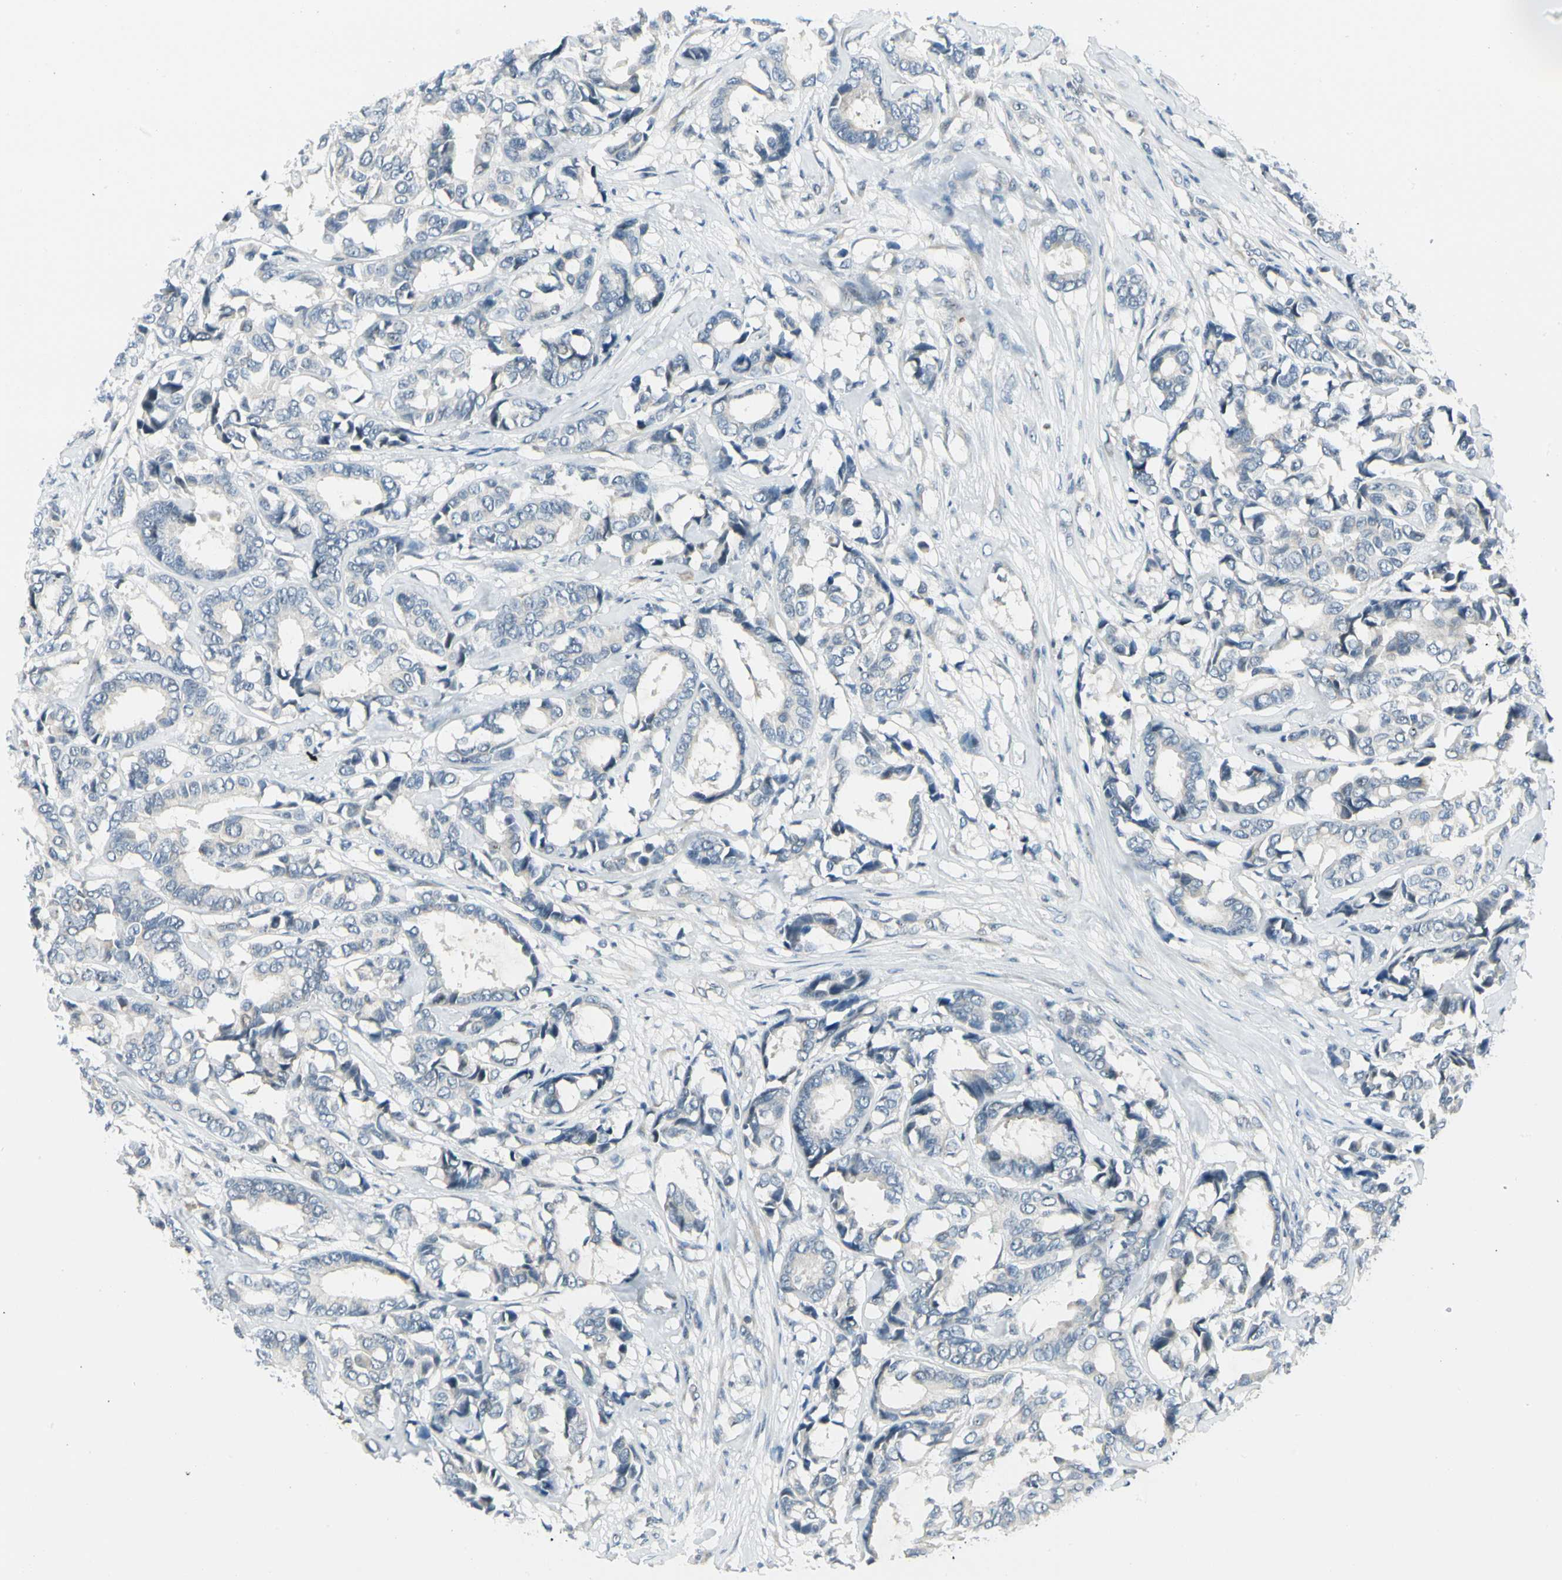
{"staining": {"intensity": "negative", "quantity": "none", "location": "none"}, "tissue": "breast cancer", "cell_type": "Tumor cells", "image_type": "cancer", "snomed": [{"axis": "morphology", "description": "Duct carcinoma"}, {"axis": "topography", "description": "Breast"}], "caption": "High magnification brightfield microscopy of breast cancer stained with DAB (3,3'-diaminobenzidine) (brown) and counterstained with hematoxylin (blue): tumor cells show no significant staining. (DAB (3,3'-diaminobenzidine) immunohistochemistry (IHC) with hematoxylin counter stain).", "gene": "ZSCAN1", "patient": {"sex": "female", "age": 87}}